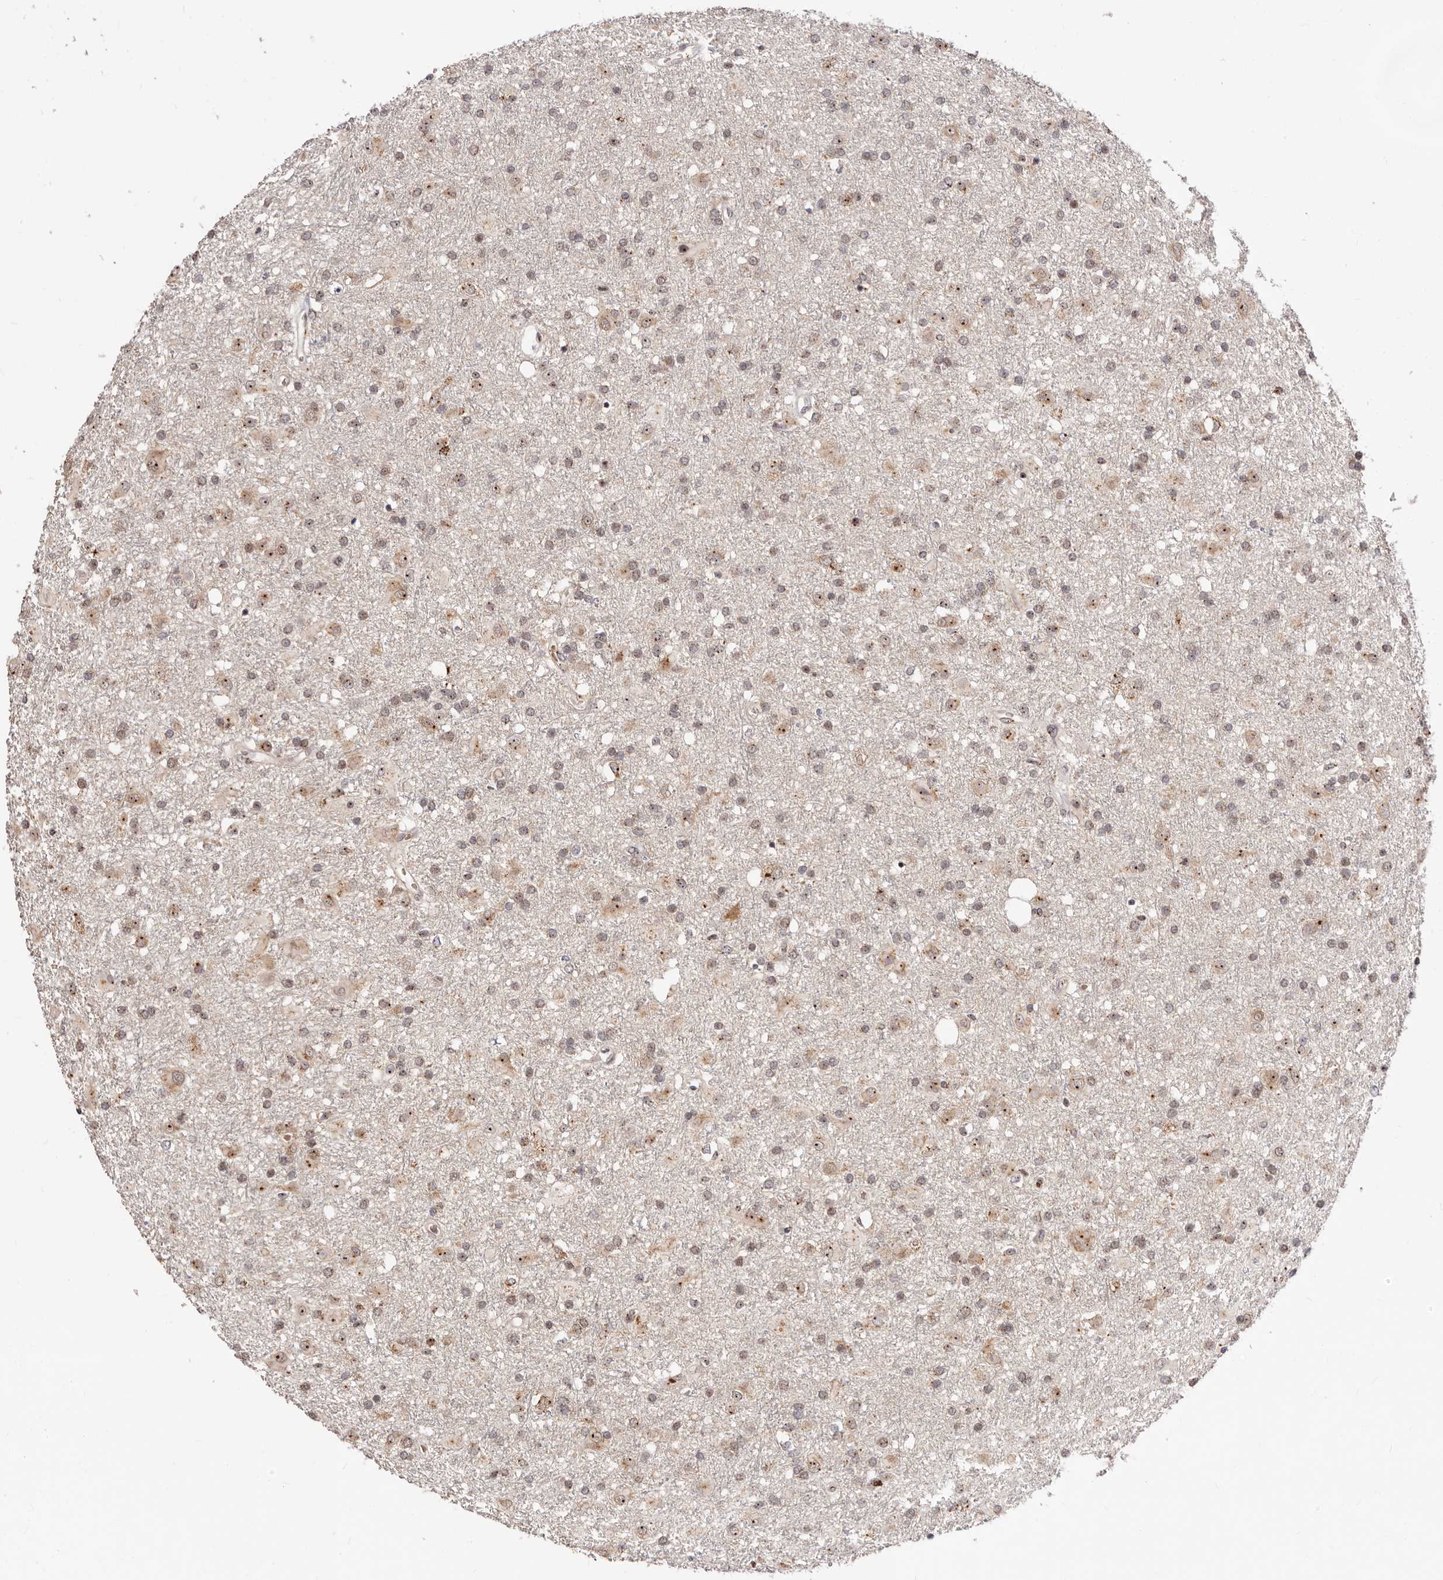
{"staining": {"intensity": "moderate", "quantity": "25%-75%", "location": "nuclear"}, "tissue": "glioma", "cell_type": "Tumor cells", "image_type": "cancer", "snomed": [{"axis": "morphology", "description": "Glioma, malignant, Low grade"}, {"axis": "topography", "description": "Brain"}], "caption": "Malignant low-grade glioma stained for a protein displays moderate nuclear positivity in tumor cells.", "gene": "APOL6", "patient": {"sex": "male", "age": 65}}